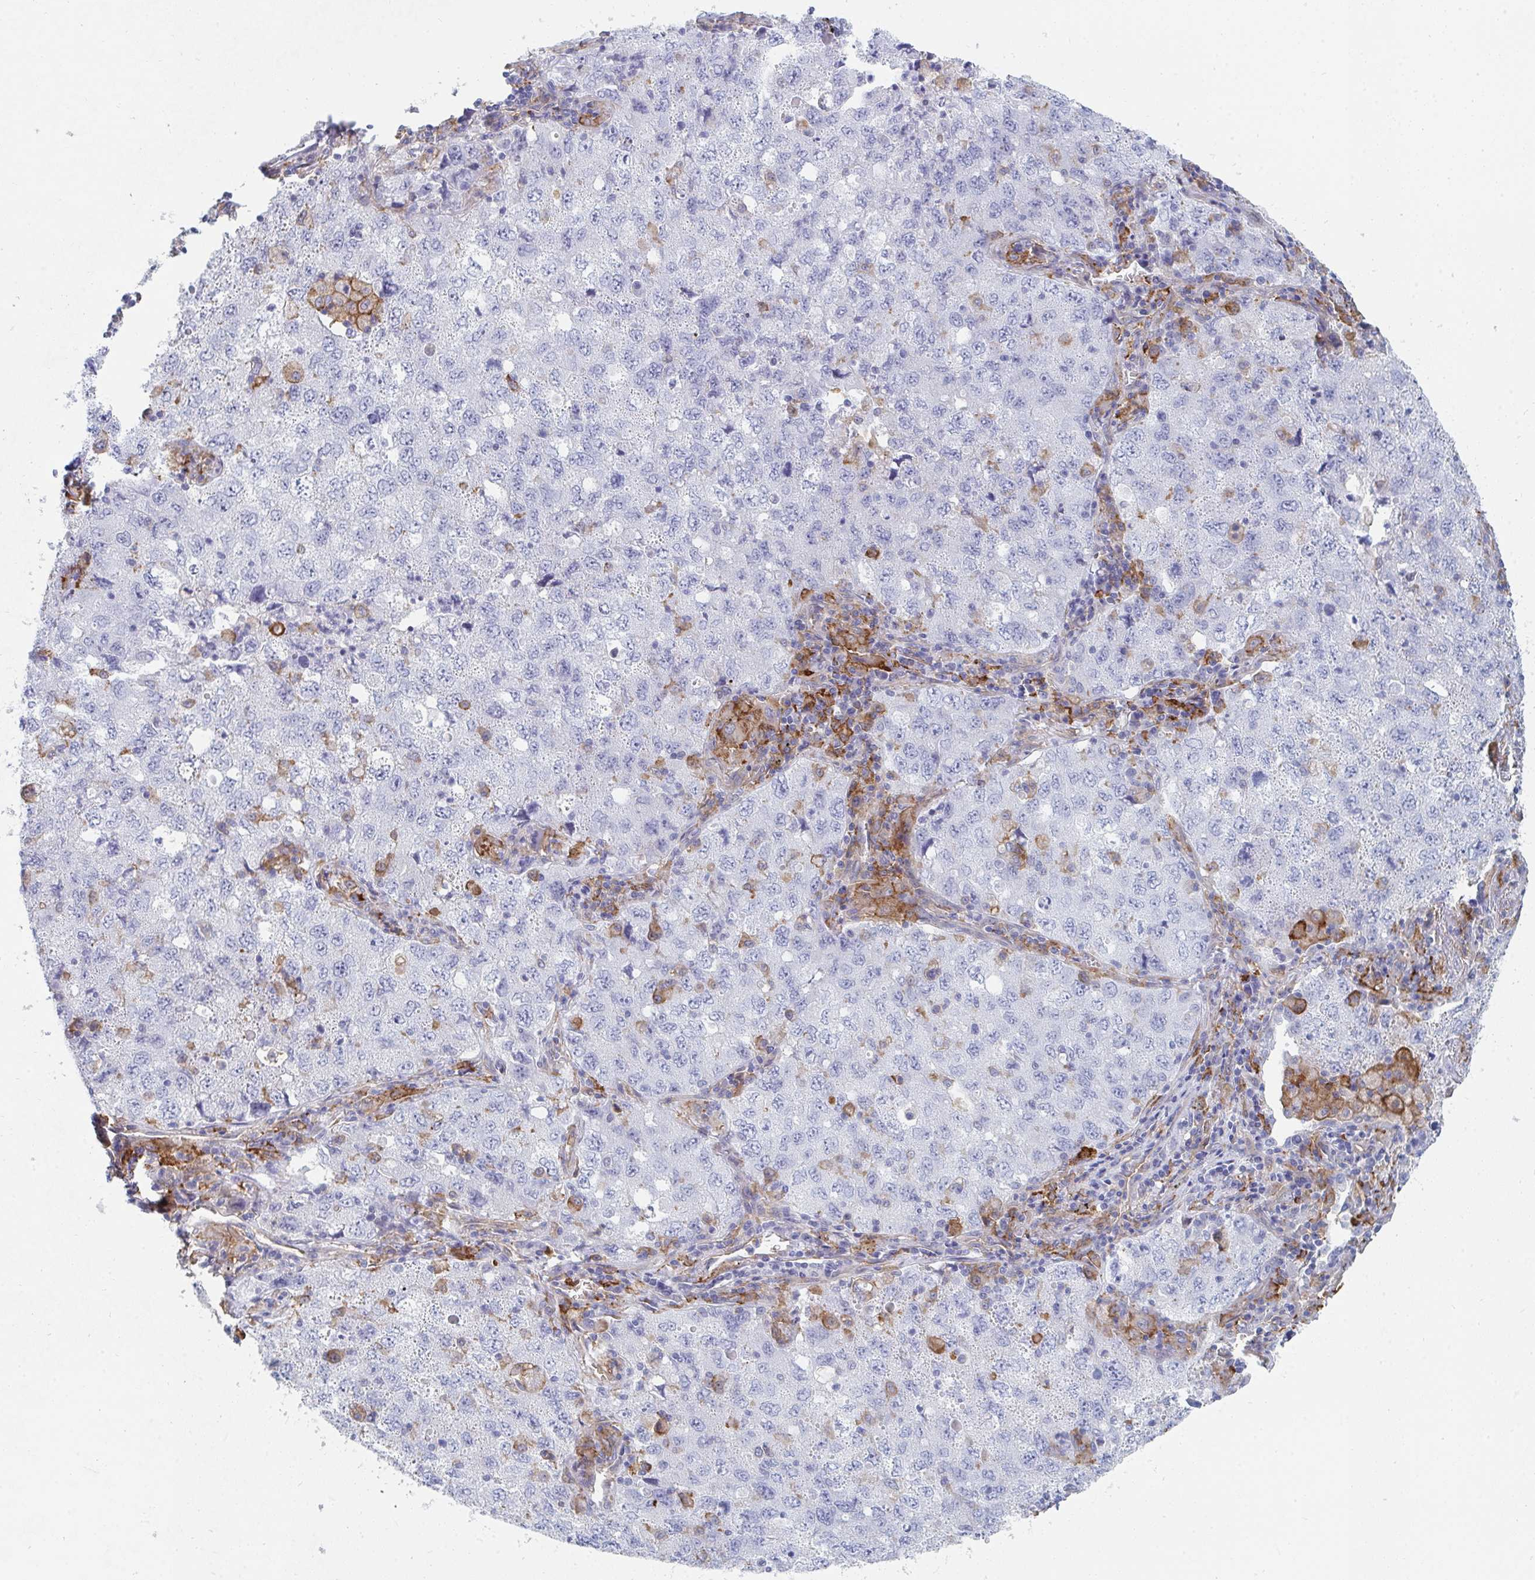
{"staining": {"intensity": "negative", "quantity": "none", "location": "none"}, "tissue": "lung cancer", "cell_type": "Tumor cells", "image_type": "cancer", "snomed": [{"axis": "morphology", "description": "Adenocarcinoma, NOS"}, {"axis": "topography", "description": "Lung"}], "caption": "Protein analysis of lung adenocarcinoma demonstrates no significant positivity in tumor cells. (DAB IHC visualized using brightfield microscopy, high magnification).", "gene": "DAB2", "patient": {"sex": "female", "age": 57}}